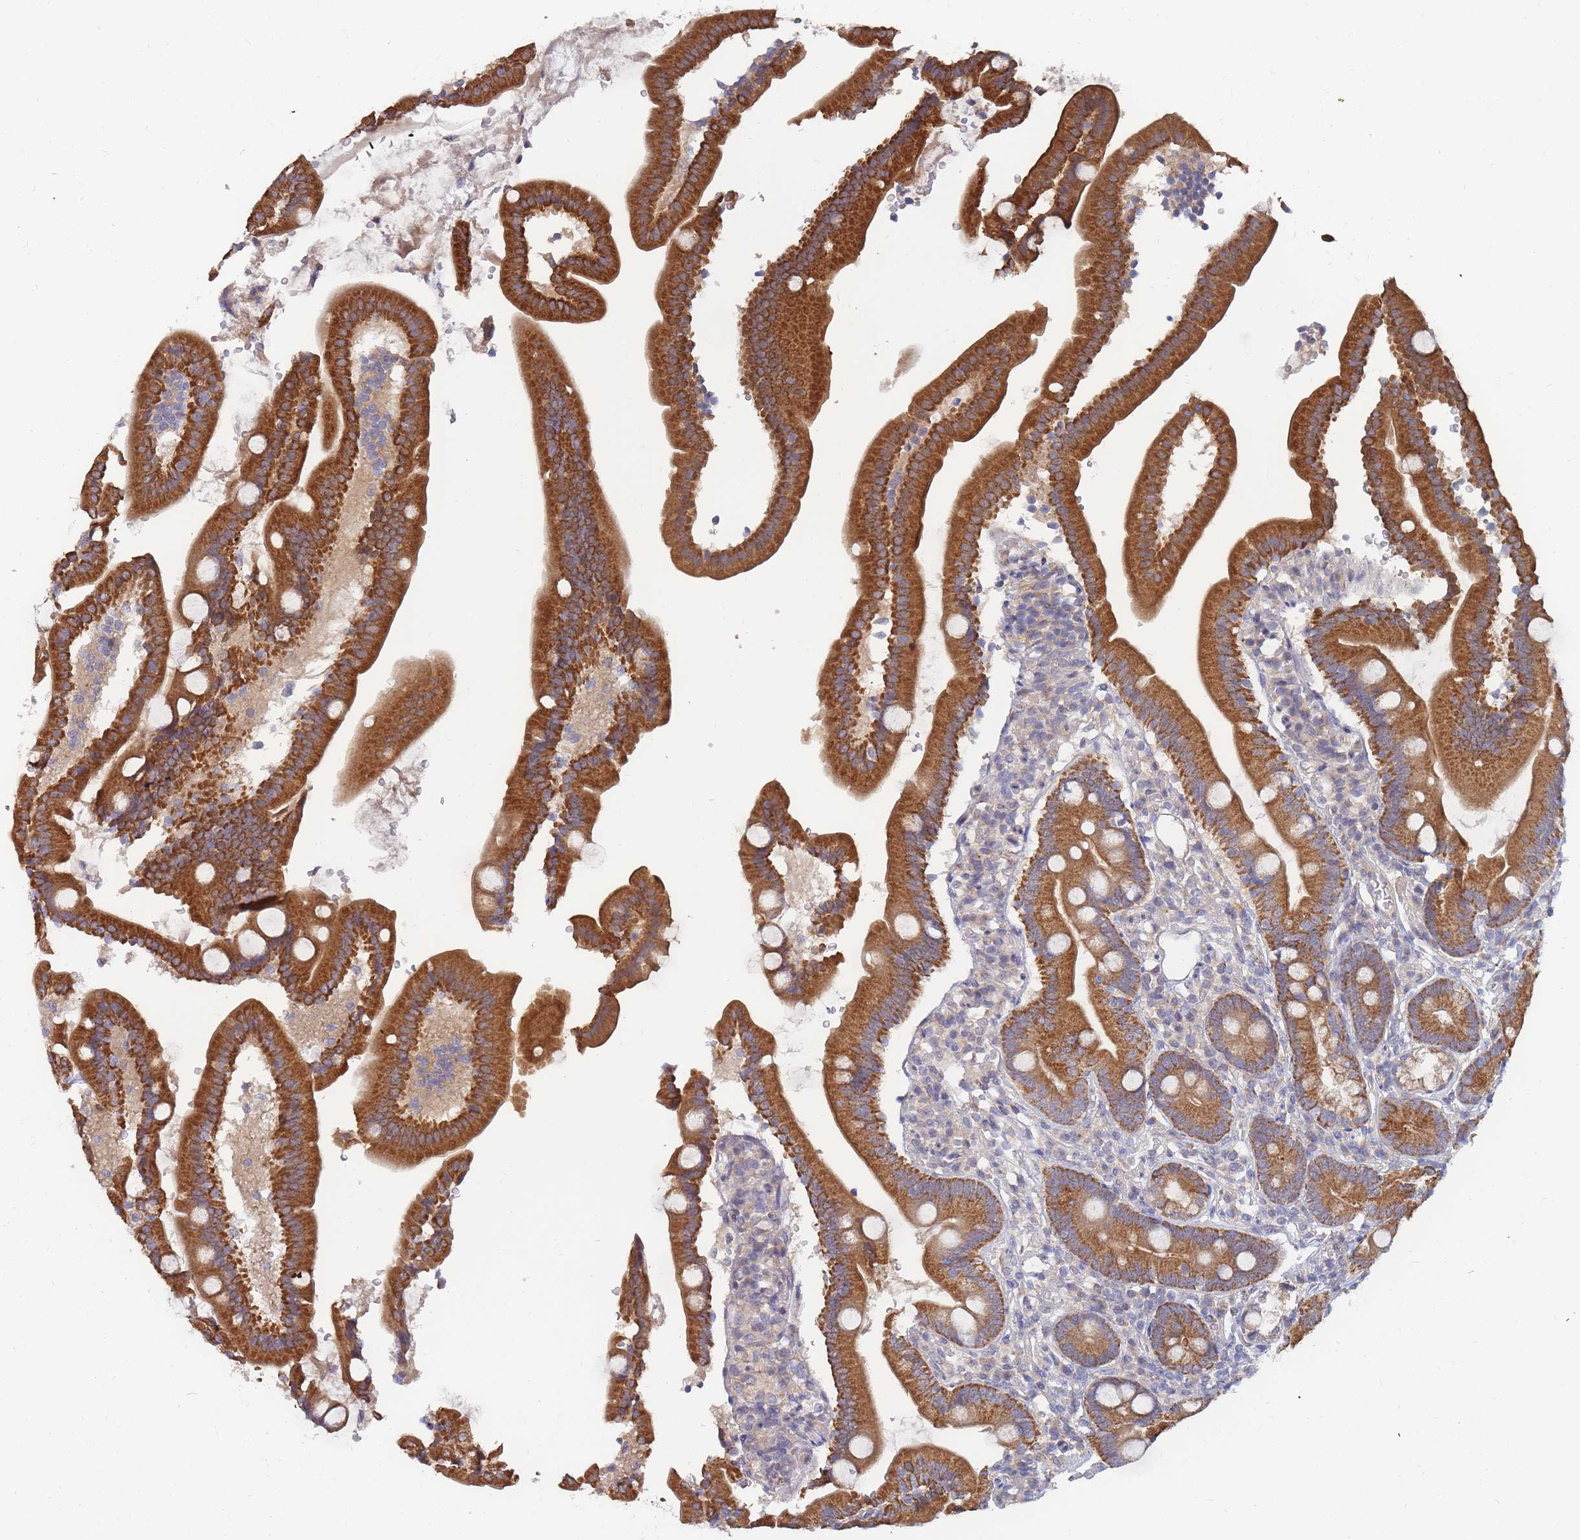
{"staining": {"intensity": "strong", "quantity": ">75%", "location": "cytoplasmic/membranous"}, "tissue": "duodenum", "cell_type": "Glandular cells", "image_type": "normal", "snomed": [{"axis": "morphology", "description": "Normal tissue, NOS"}, {"axis": "topography", "description": "Duodenum"}], "caption": "About >75% of glandular cells in normal duodenum exhibit strong cytoplasmic/membranous protein staining as visualized by brown immunohistochemical staining.", "gene": "SLC35F5", "patient": {"sex": "female", "age": 67}}